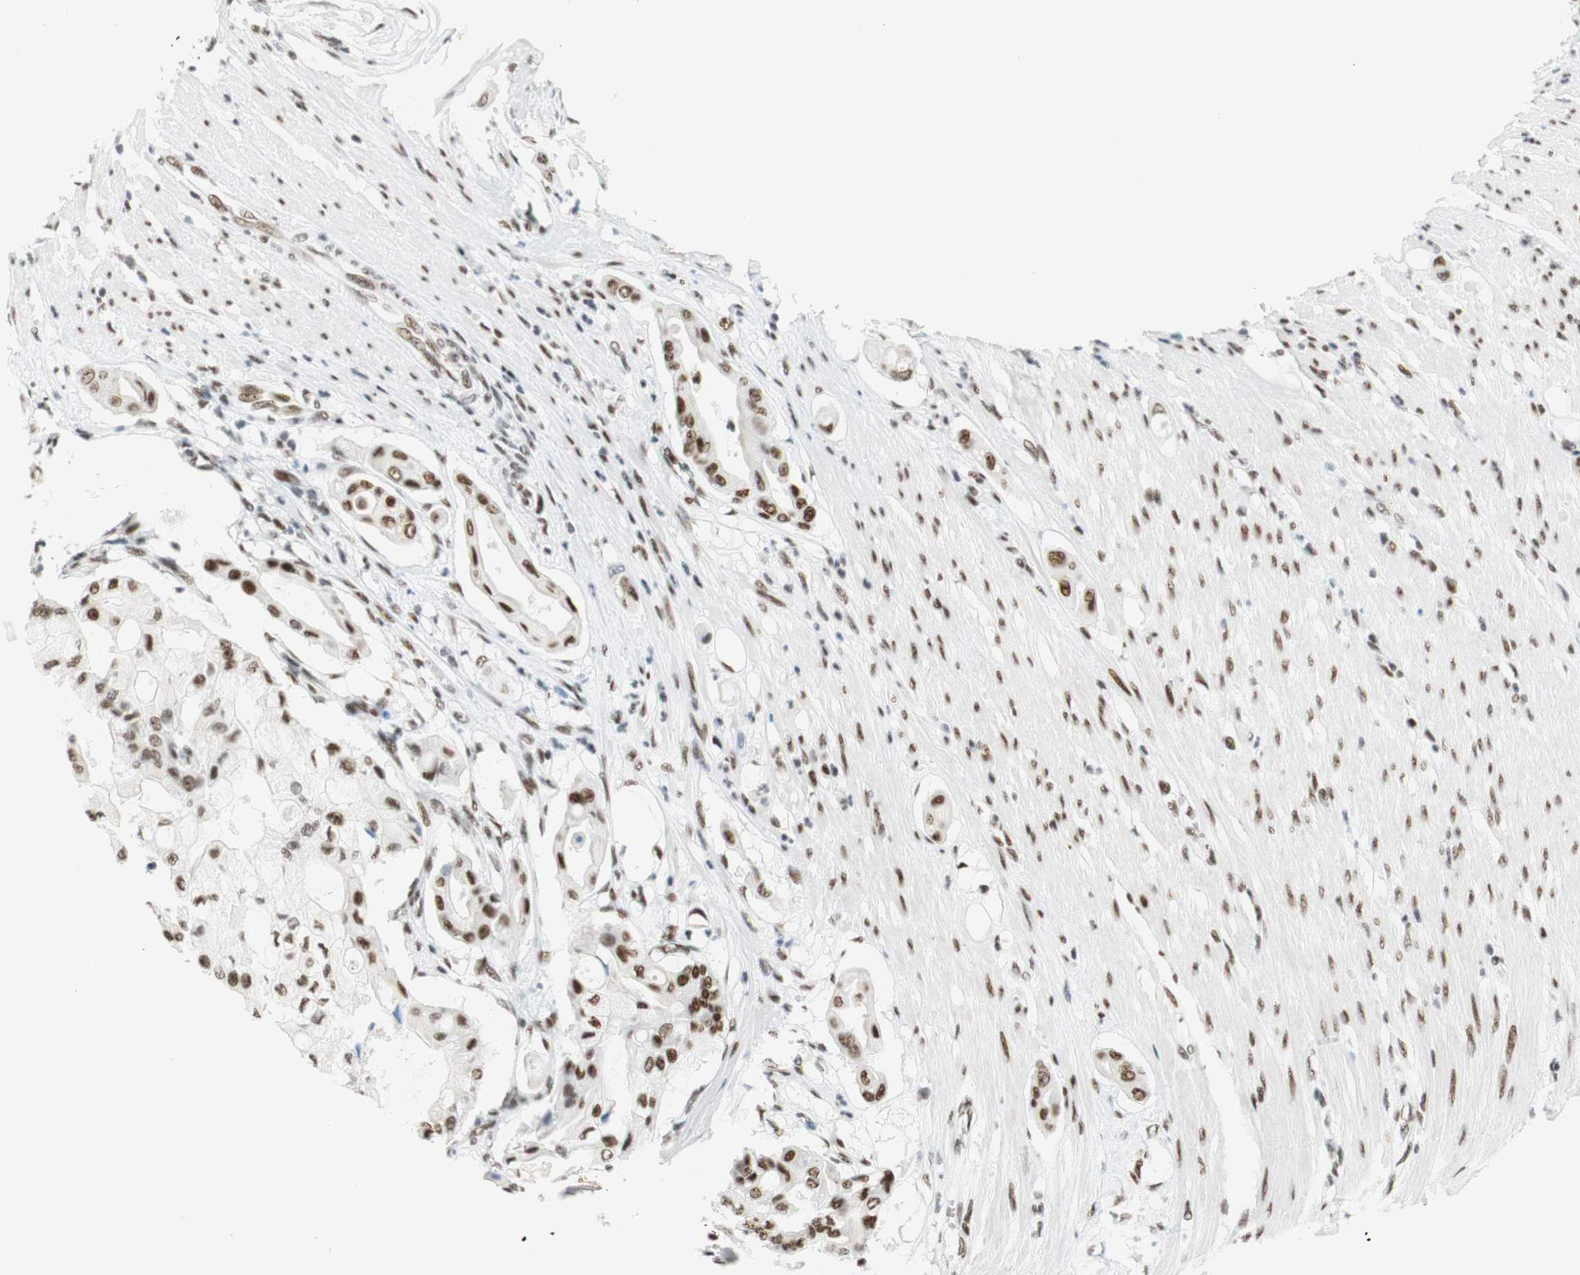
{"staining": {"intensity": "moderate", "quantity": "25%-75%", "location": "nuclear"}, "tissue": "pancreatic cancer", "cell_type": "Tumor cells", "image_type": "cancer", "snomed": [{"axis": "morphology", "description": "Adenocarcinoma, NOS"}, {"axis": "morphology", "description": "Adenocarcinoma, metastatic, NOS"}, {"axis": "topography", "description": "Lymph node"}, {"axis": "topography", "description": "Pancreas"}, {"axis": "topography", "description": "Duodenum"}], "caption": "Protein expression analysis of human pancreatic adenocarcinoma reveals moderate nuclear staining in about 25%-75% of tumor cells. The protein is shown in brown color, while the nuclei are stained blue.", "gene": "RNF20", "patient": {"sex": "female", "age": 64}}